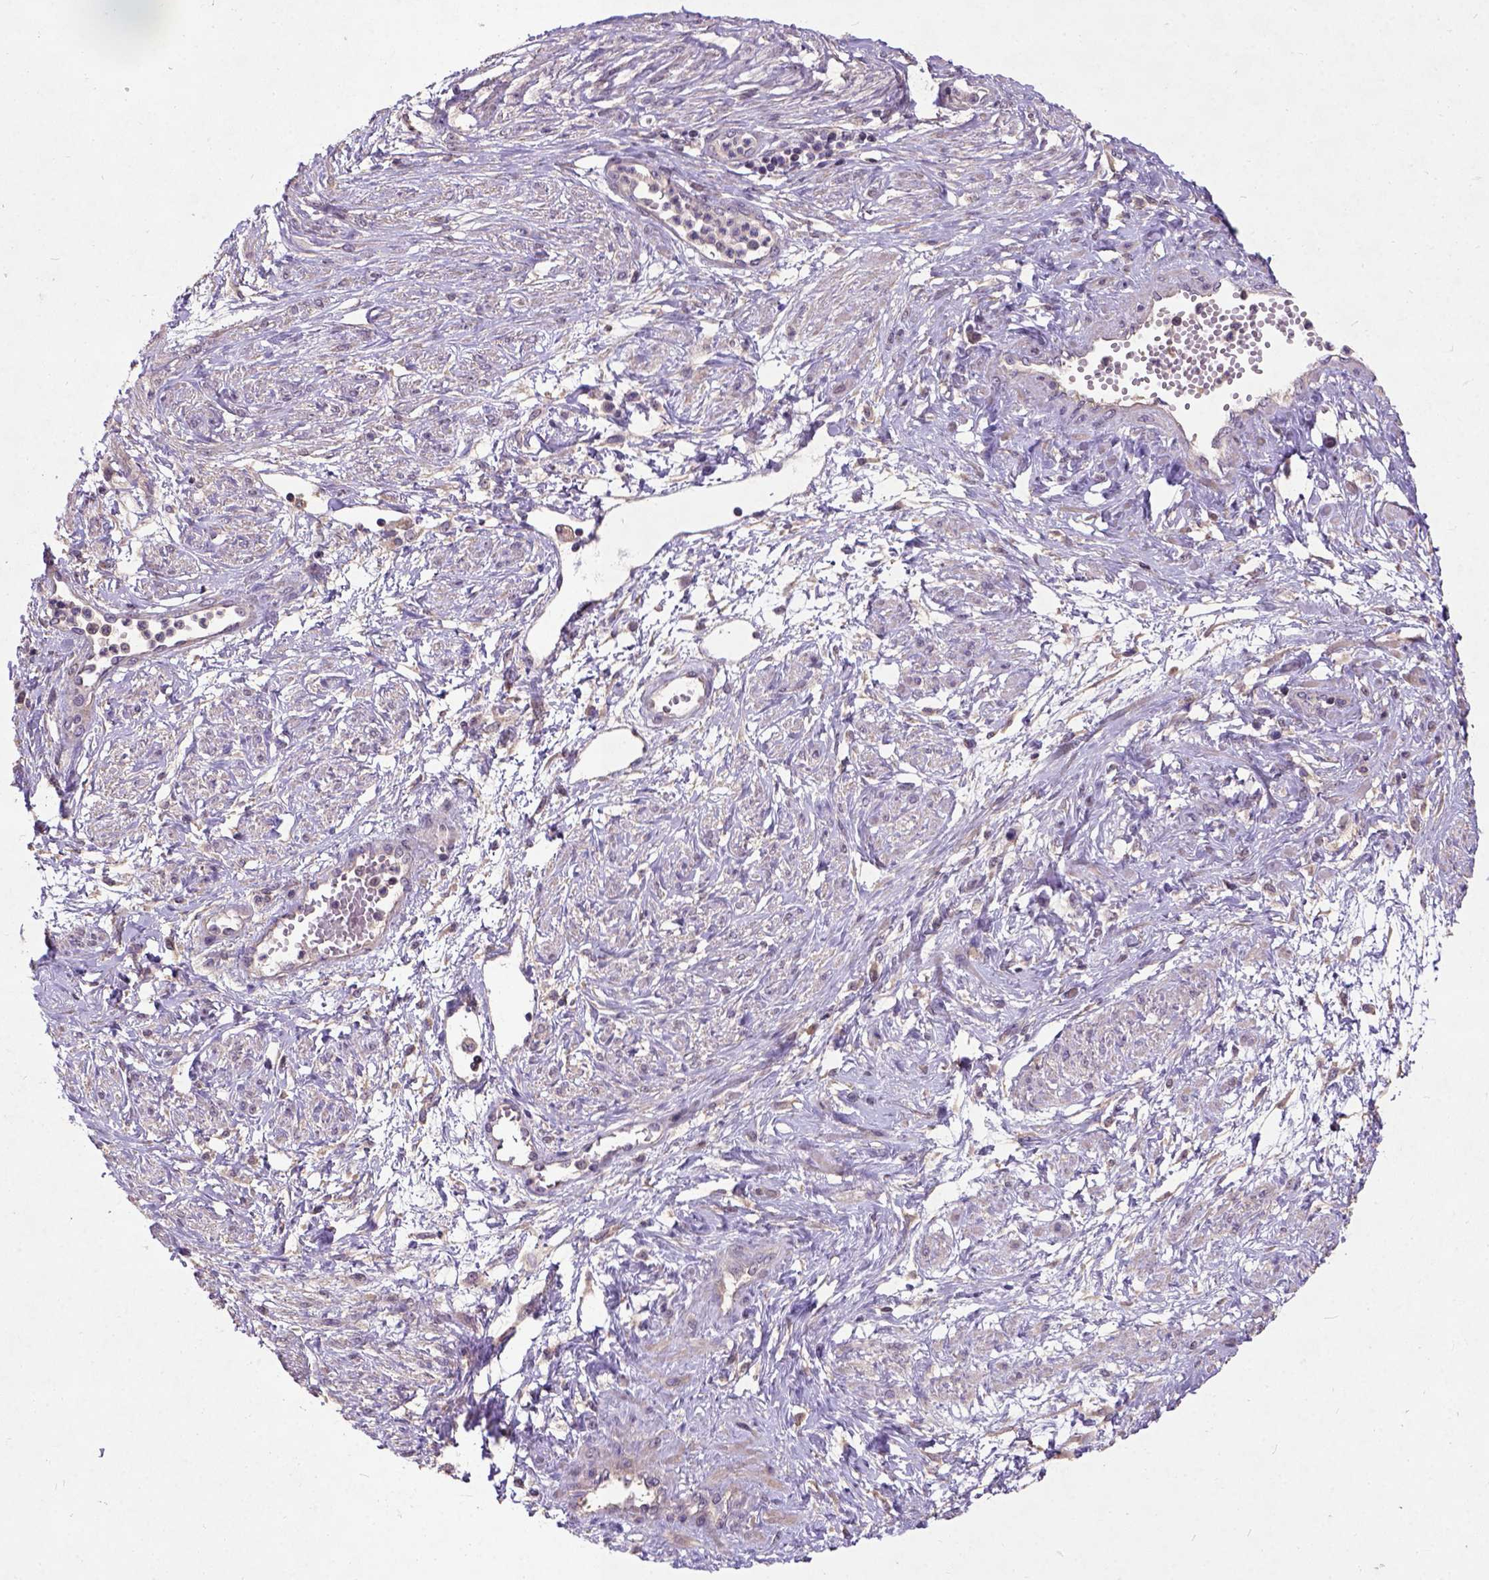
{"staining": {"intensity": "negative", "quantity": "none", "location": "none"}, "tissue": "cervical cancer", "cell_type": "Tumor cells", "image_type": "cancer", "snomed": [{"axis": "morphology", "description": "Squamous cell carcinoma, NOS"}, {"axis": "topography", "description": "Cervix"}], "caption": "There is no significant staining in tumor cells of cervical squamous cell carcinoma. (DAB immunohistochemistry, high magnification).", "gene": "KBTBD8", "patient": {"sex": "female", "age": 34}}